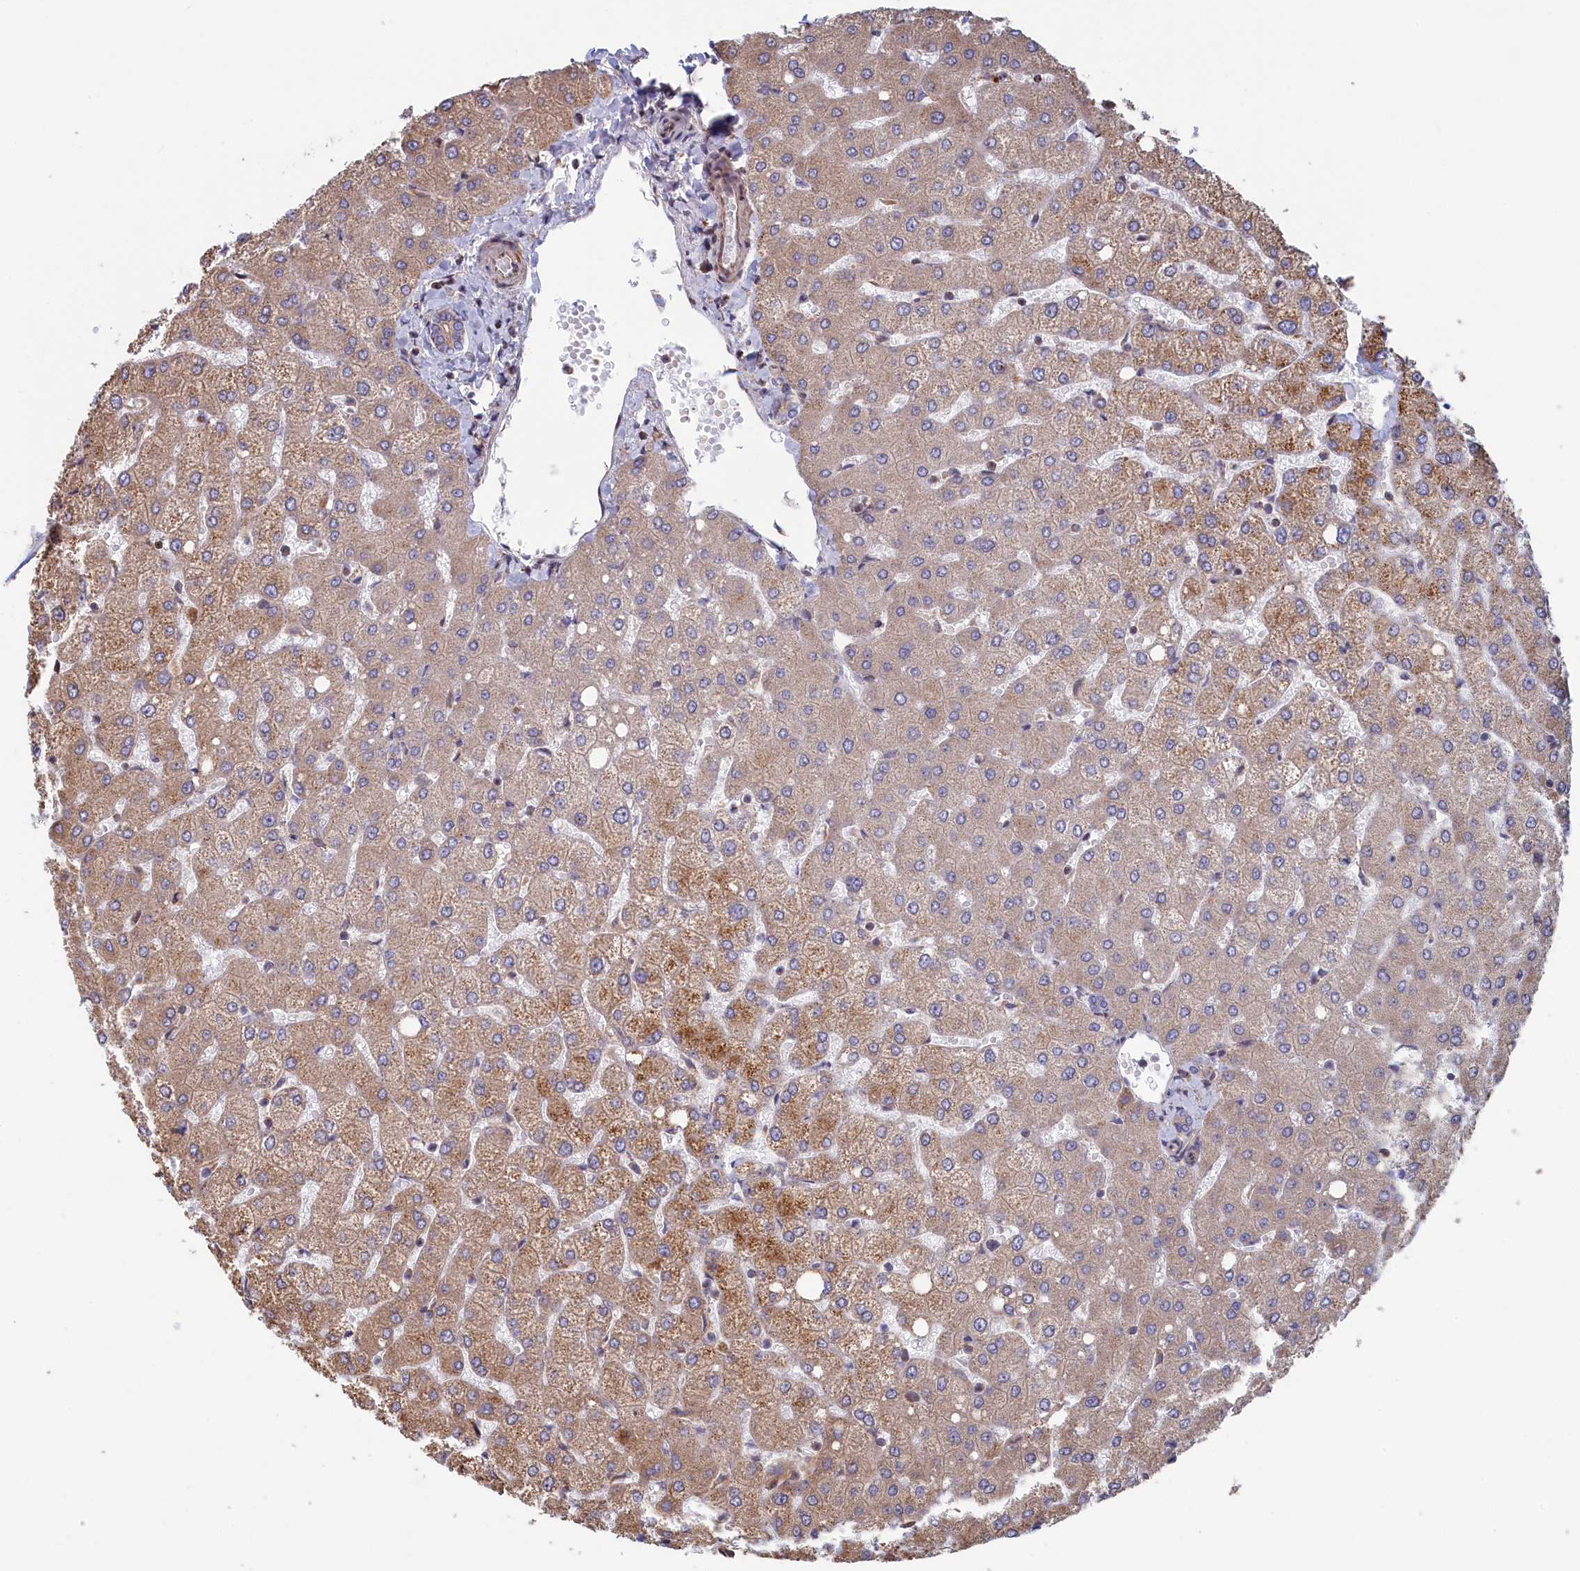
{"staining": {"intensity": "weak", "quantity": "<25%", "location": "cytoplasmic/membranous"}, "tissue": "liver", "cell_type": "Cholangiocytes", "image_type": "normal", "snomed": [{"axis": "morphology", "description": "Normal tissue, NOS"}, {"axis": "topography", "description": "Liver"}], "caption": "This histopathology image is of unremarkable liver stained with IHC to label a protein in brown with the nuclei are counter-stained blue. There is no positivity in cholangiocytes.", "gene": "RILPL1", "patient": {"sex": "female", "age": 54}}